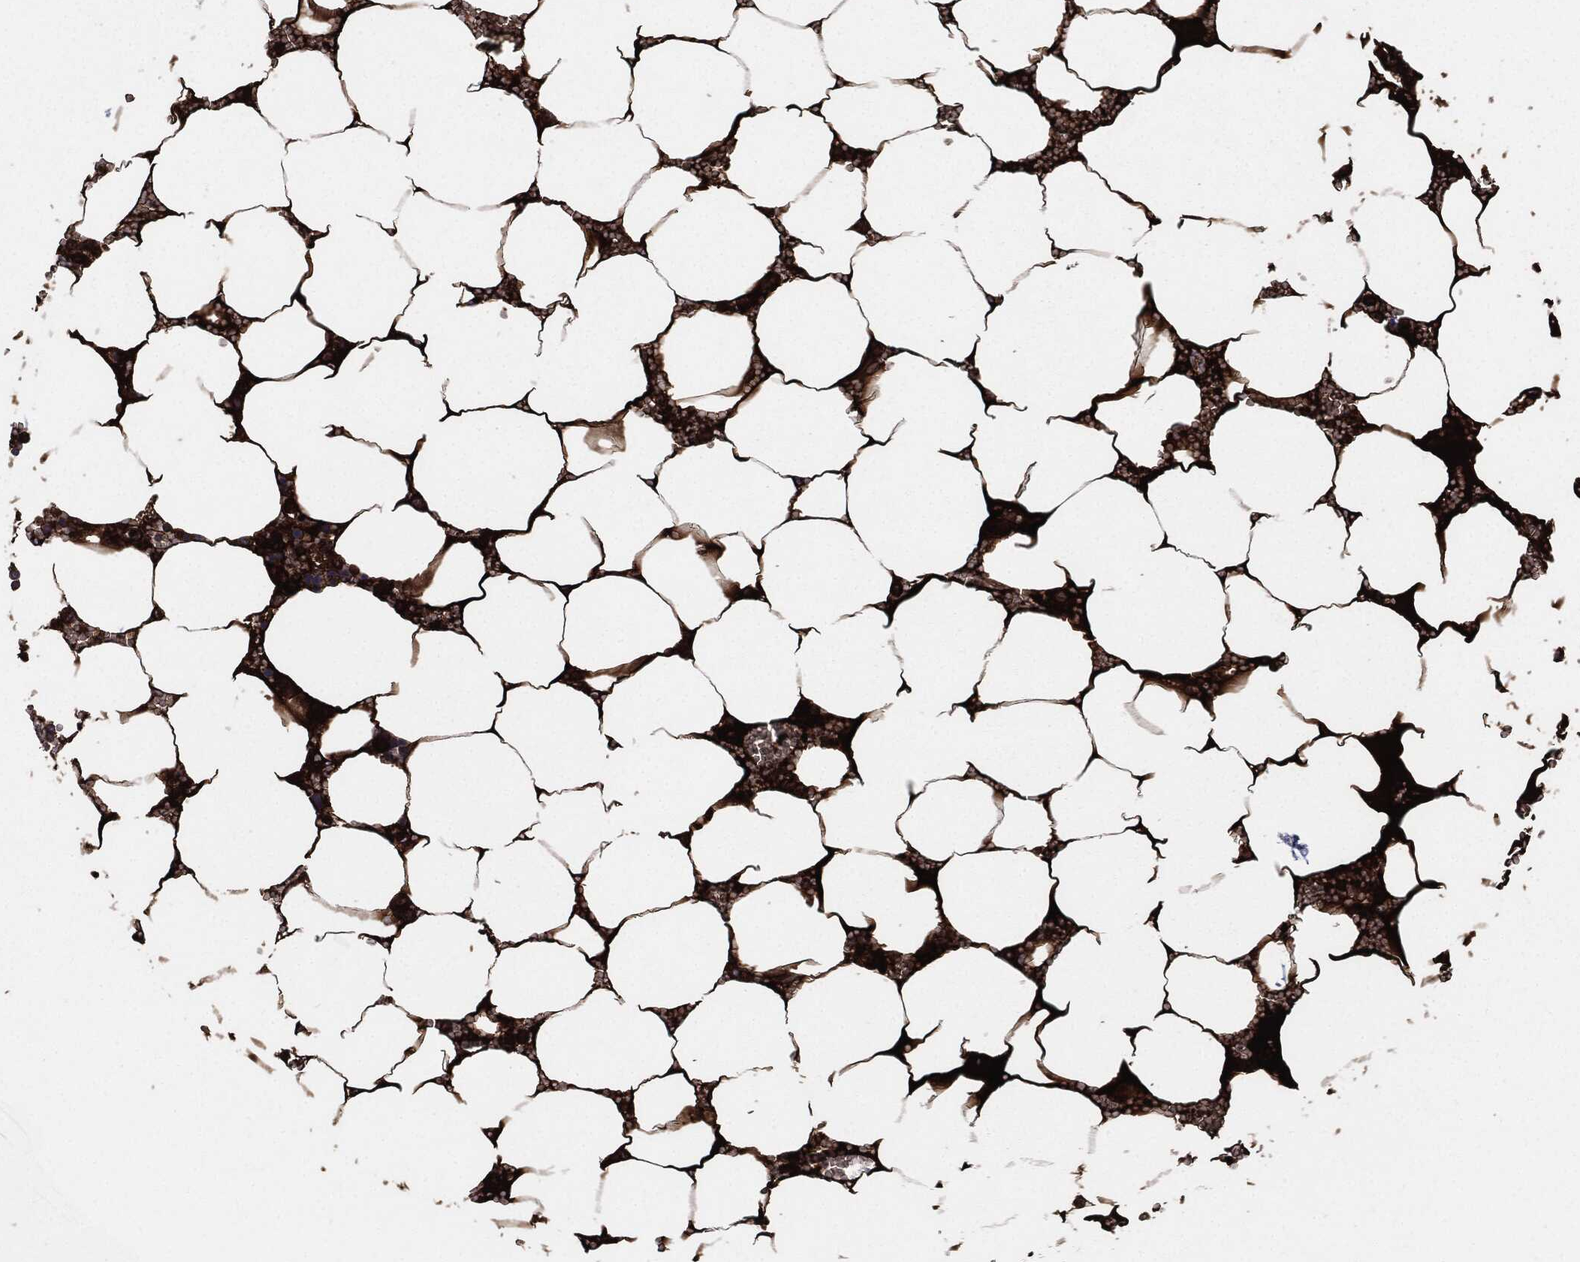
{"staining": {"intensity": "strong", "quantity": ">75%", "location": "cytoplasmic/membranous"}, "tissue": "bone marrow", "cell_type": "Hematopoietic cells", "image_type": "normal", "snomed": [{"axis": "morphology", "description": "Normal tissue, NOS"}, {"axis": "topography", "description": "Bone marrow"}], "caption": "Immunohistochemical staining of unremarkable human bone marrow shows >75% levels of strong cytoplasmic/membranous protein staining in approximately >75% of hematopoietic cells. The protein of interest is shown in brown color, while the nuclei are stained blue.", "gene": "APOB", "patient": {"sex": "female", "age": 64}}